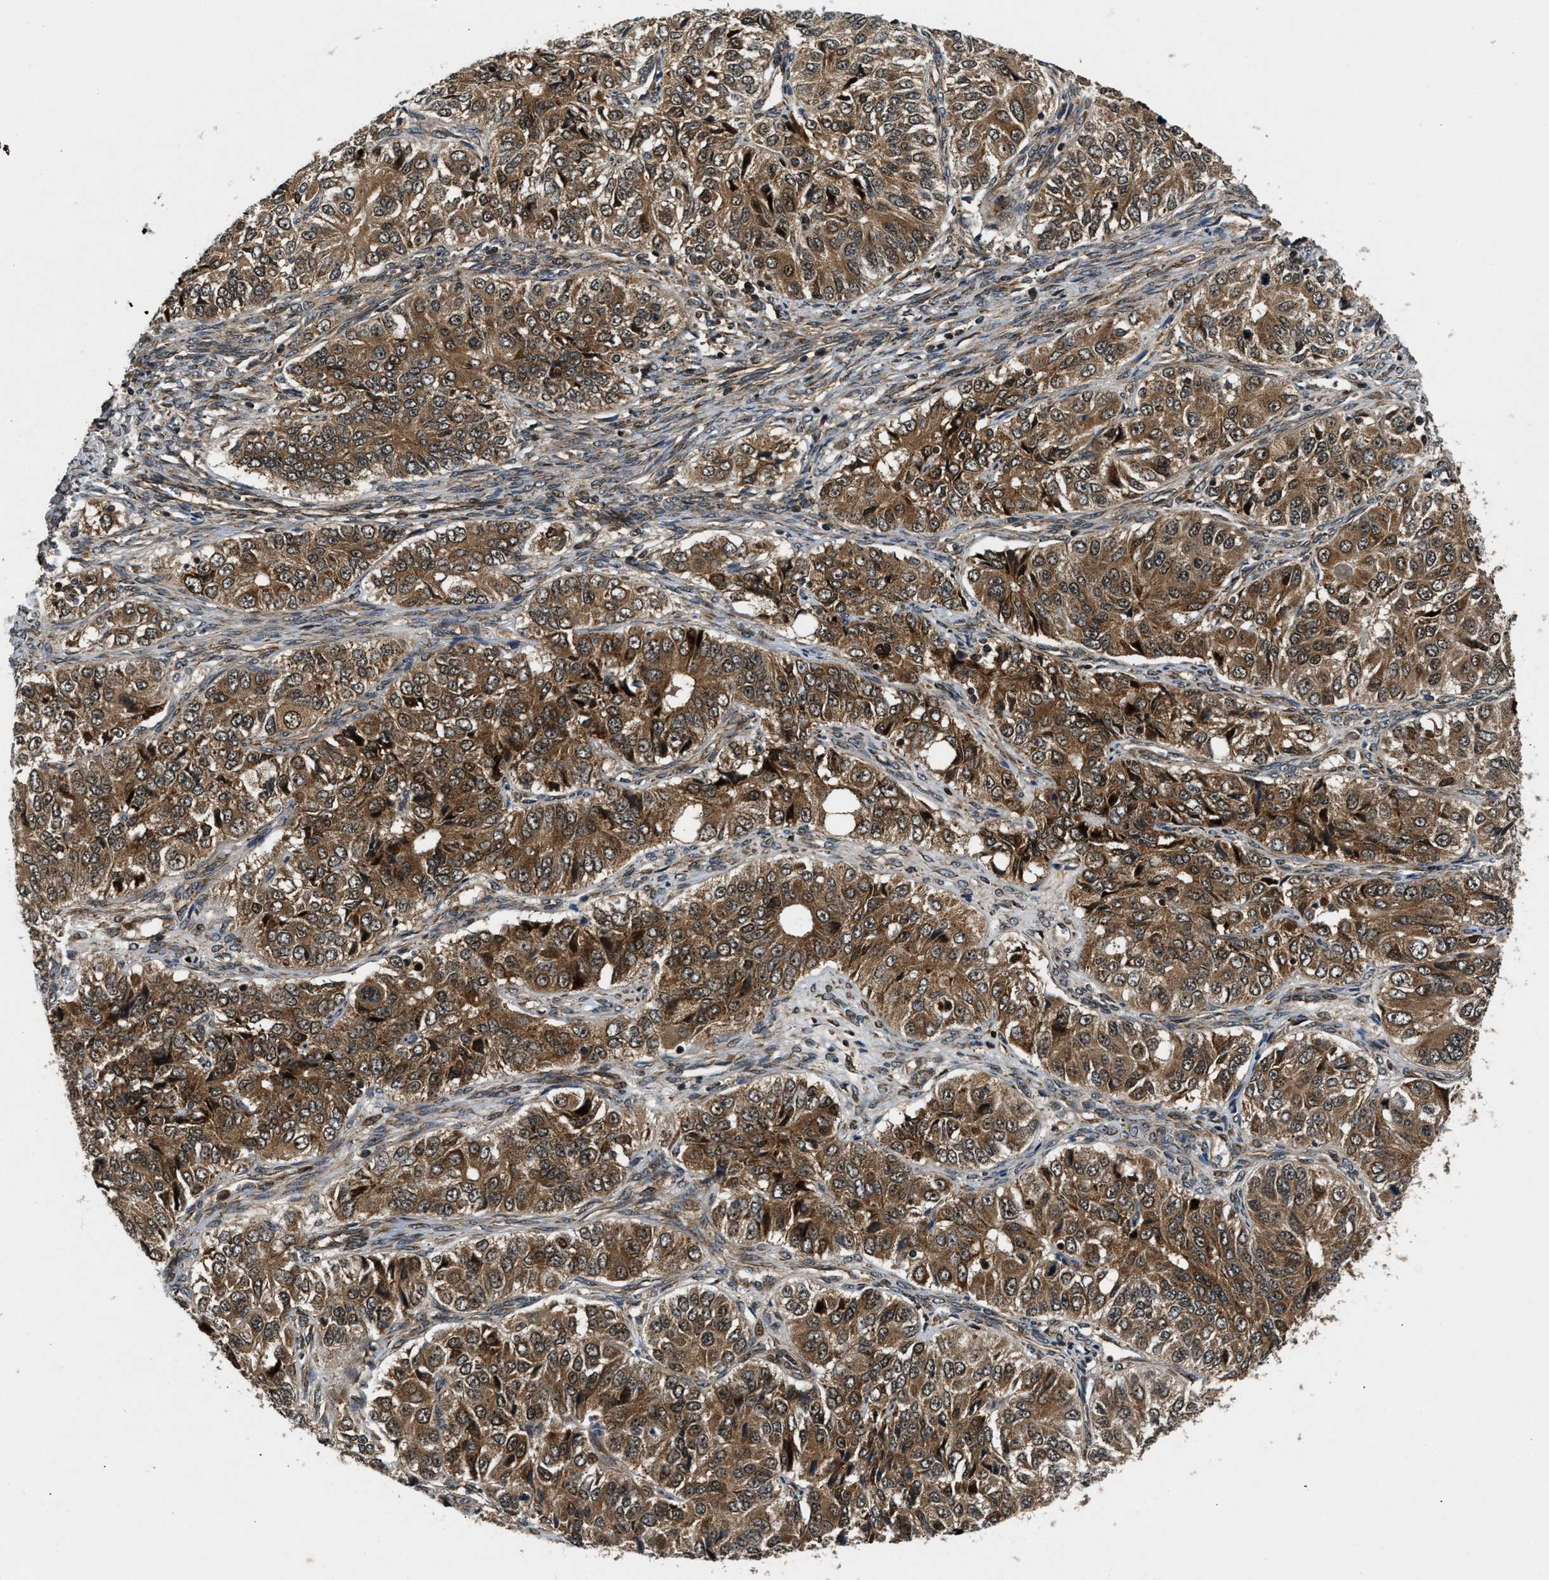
{"staining": {"intensity": "strong", "quantity": ">75%", "location": "cytoplasmic/membranous"}, "tissue": "ovarian cancer", "cell_type": "Tumor cells", "image_type": "cancer", "snomed": [{"axis": "morphology", "description": "Carcinoma, endometroid"}, {"axis": "topography", "description": "Ovary"}], "caption": "The image demonstrates staining of ovarian cancer, revealing strong cytoplasmic/membranous protein expression (brown color) within tumor cells.", "gene": "PNPLA8", "patient": {"sex": "female", "age": 51}}